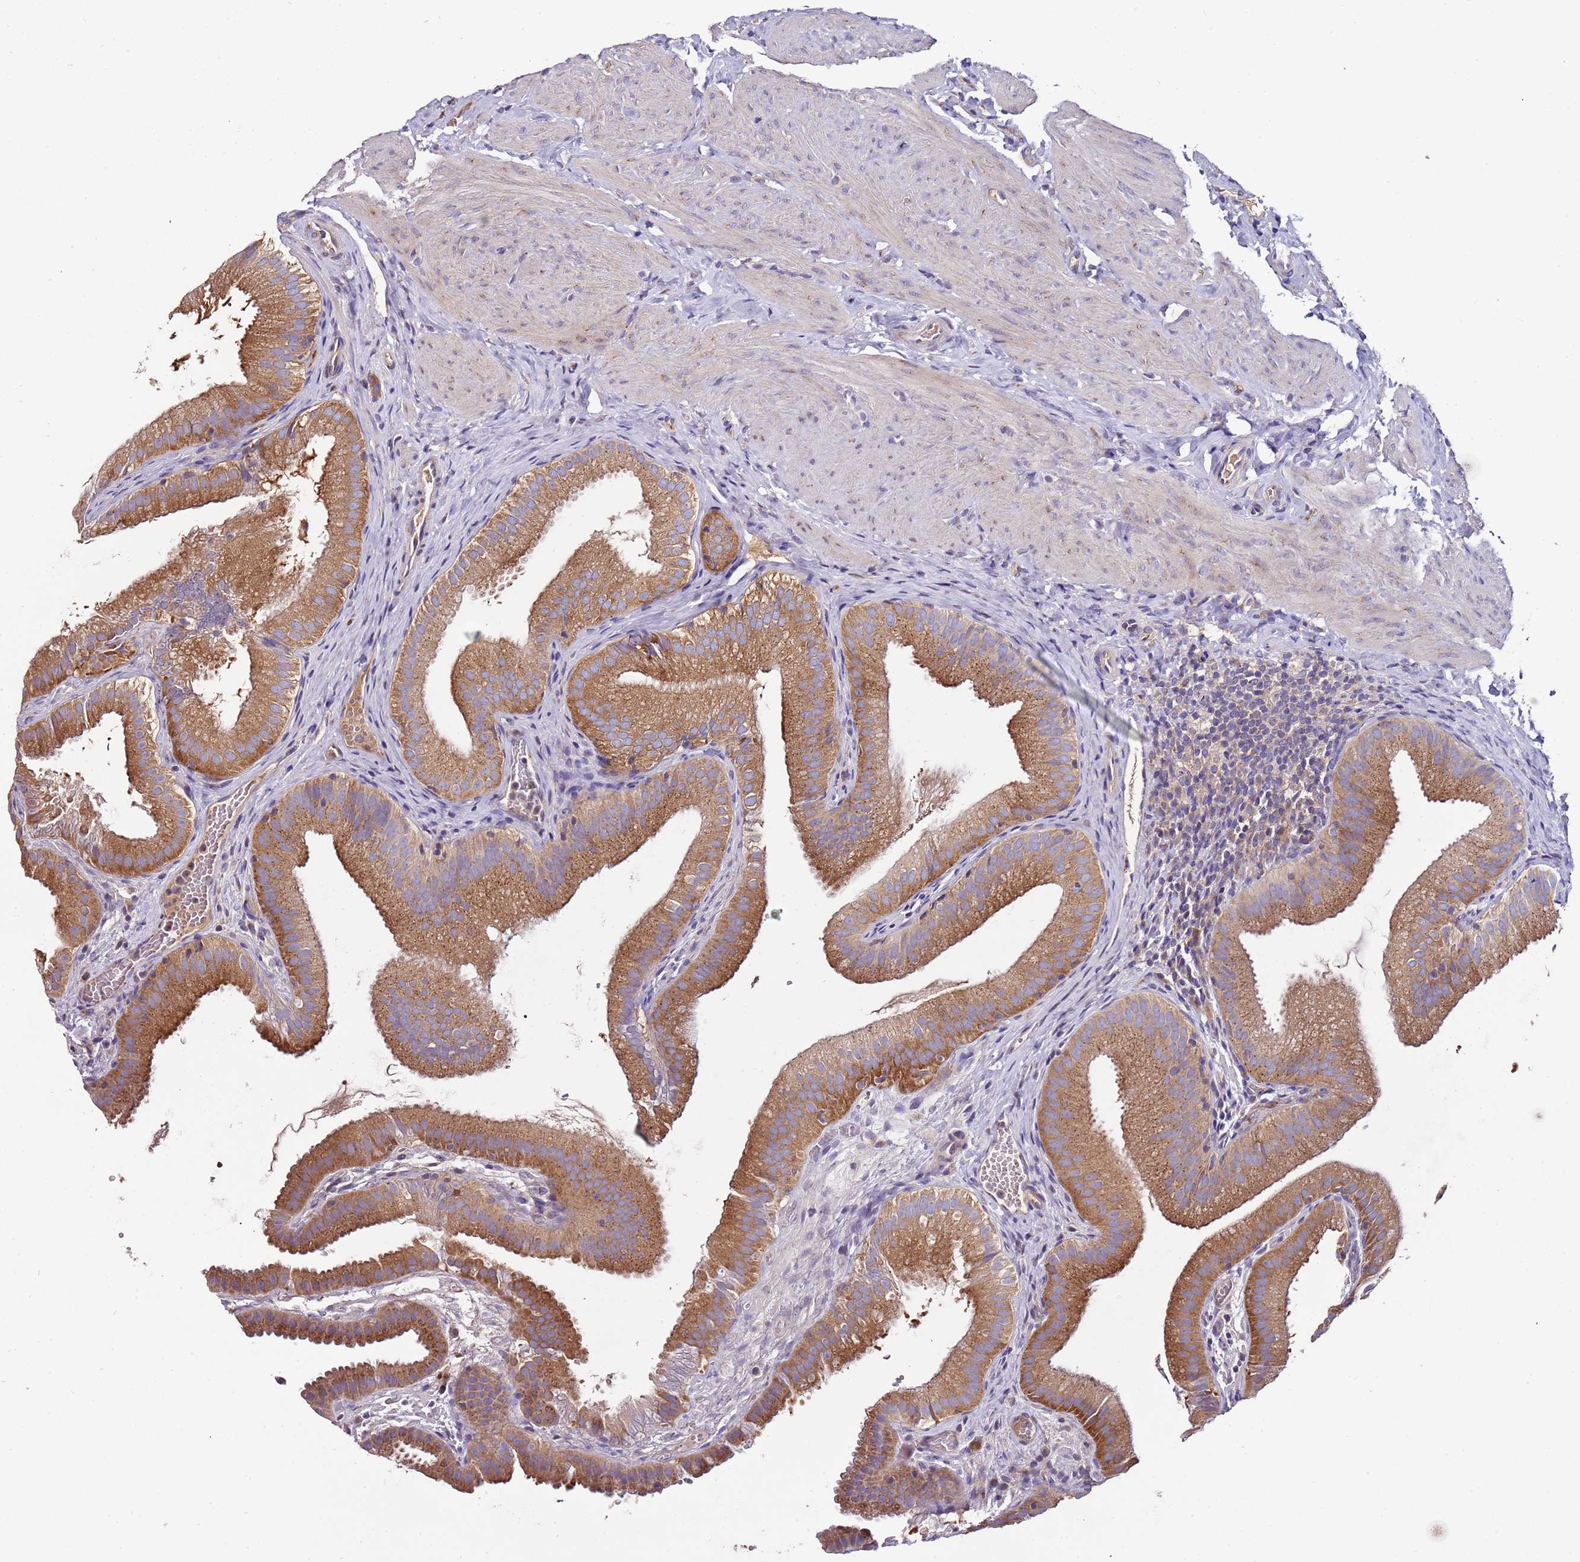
{"staining": {"intensity": "strong", "quantity": ">75%", "location": "cytoplasmic/membranous"}, "tissue": "gallbladder", "cell_type": "Glandular cells", "image_type": "normal", "snomed": [{"axis": "morphology", "description": "Normal tissue, NOS"}, {"axis": "topography", "description": "Gallbladder"}], "caption": "A brown stain shows strong cytoplasmic/membranous staining of a protein in glandular cells of benign human gallbladder.", "gene": "FAM20A", "patient": {"sex": "female", "age": 30}}